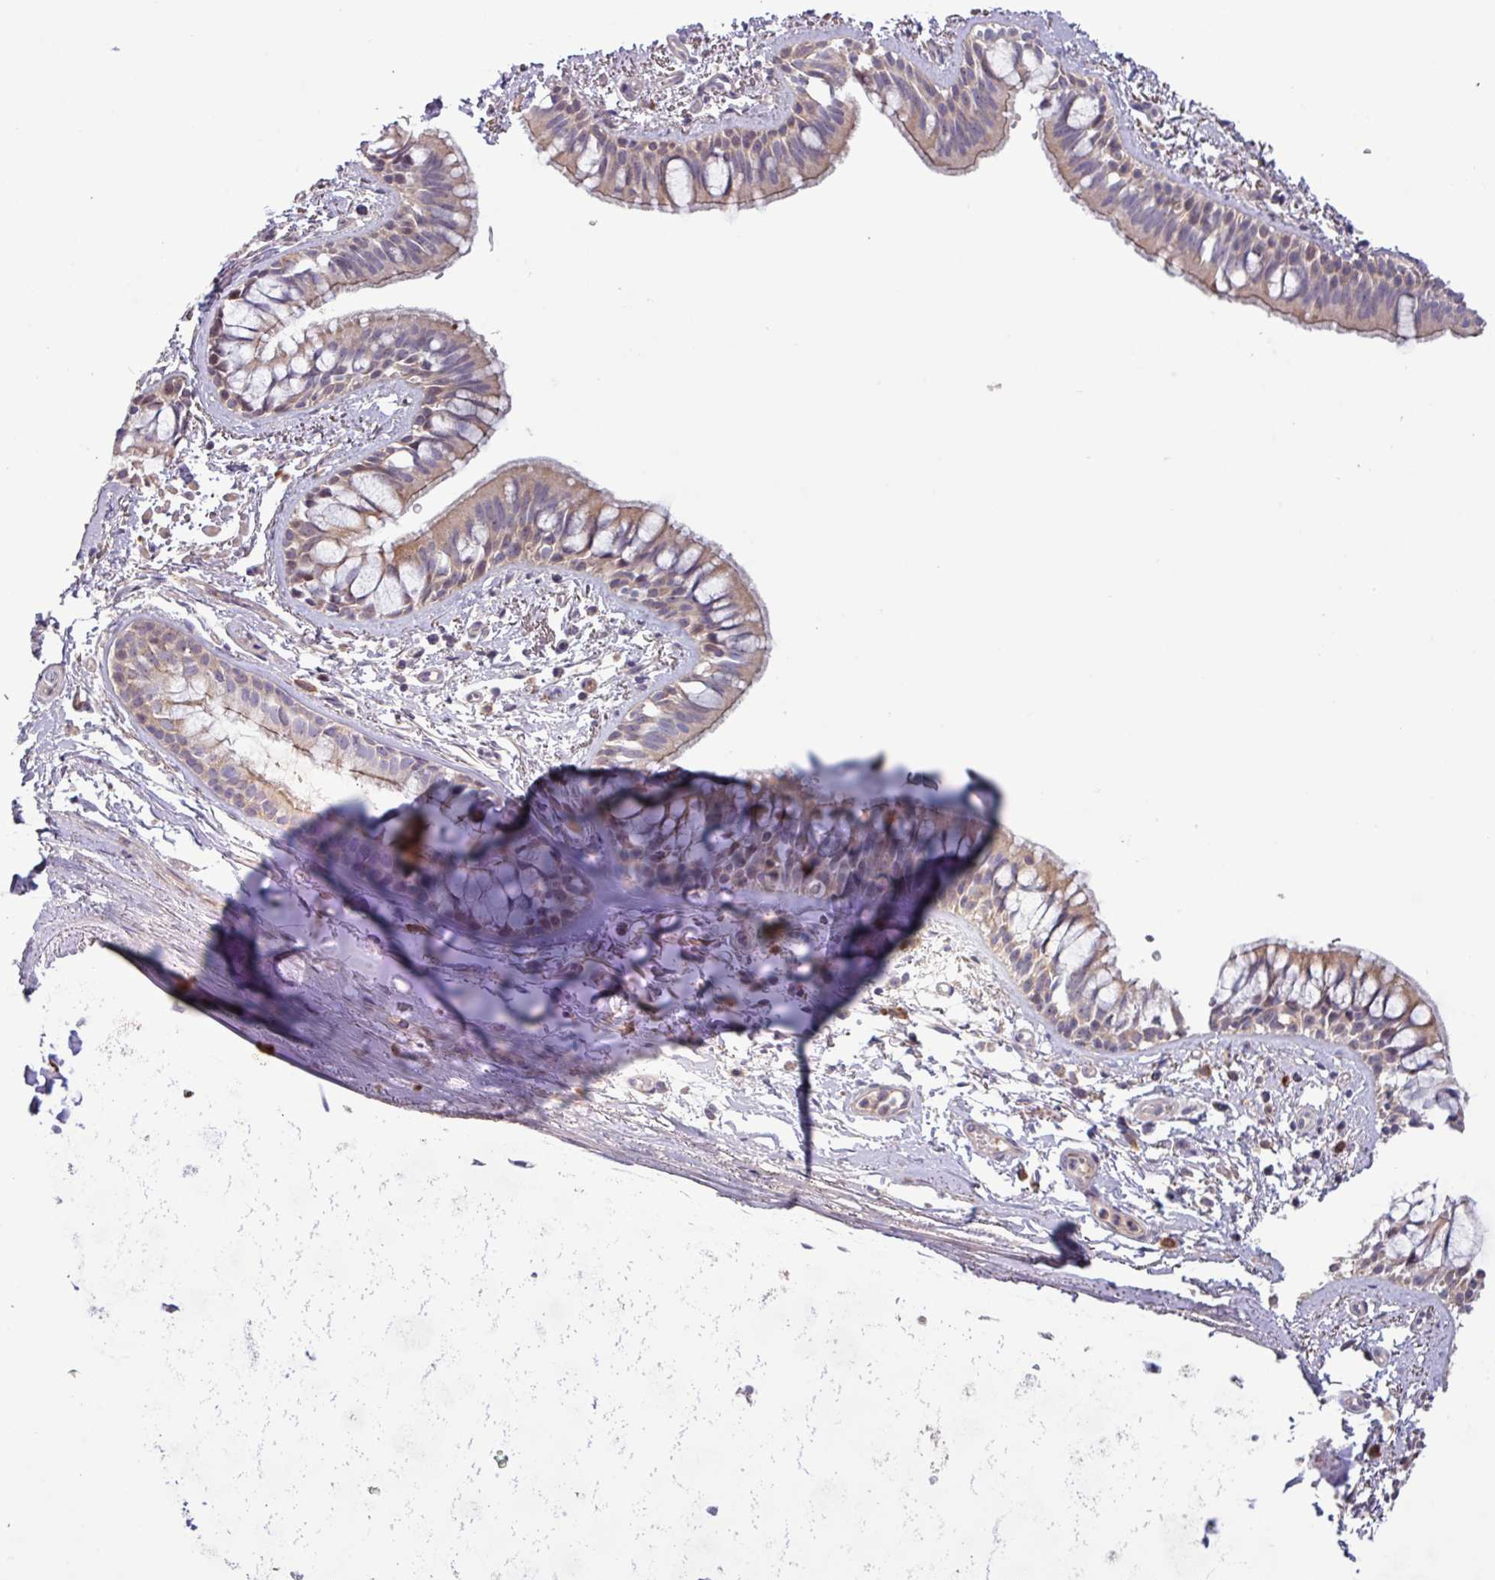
{"staining": {"intensity": "weak", "quantity": "25%-75%", "location": "cytoplasmic/membranous"}, "tissue": "bronchus", "cell_type": "Respiratory epithelial cells", "image_type": "normal", "snomed": [{"axis": "morphology", "description": "Normal tissue, NOS"}, {"axis": "topography", "description": "Lymph node"}, {"axis": "topography", "description": "Cartilage tissue"}, {"axis": "topography", "description": "Bronchus"}], "caption": "DAB immunohistochemical staining of benign bronchus exhibits weak cytoplasmic/membranous protein positivity in approximately 25%-75% of respiratory epithelial cells. The protein of interest is stained brown, and the nuclei are stained in blue (DAB (3,3'-diaminobenzidine) IHC with brightfield microscopy, high magnification).", "gene": "TNFSF12", "patient": {"sex": "female", "age": 70}}